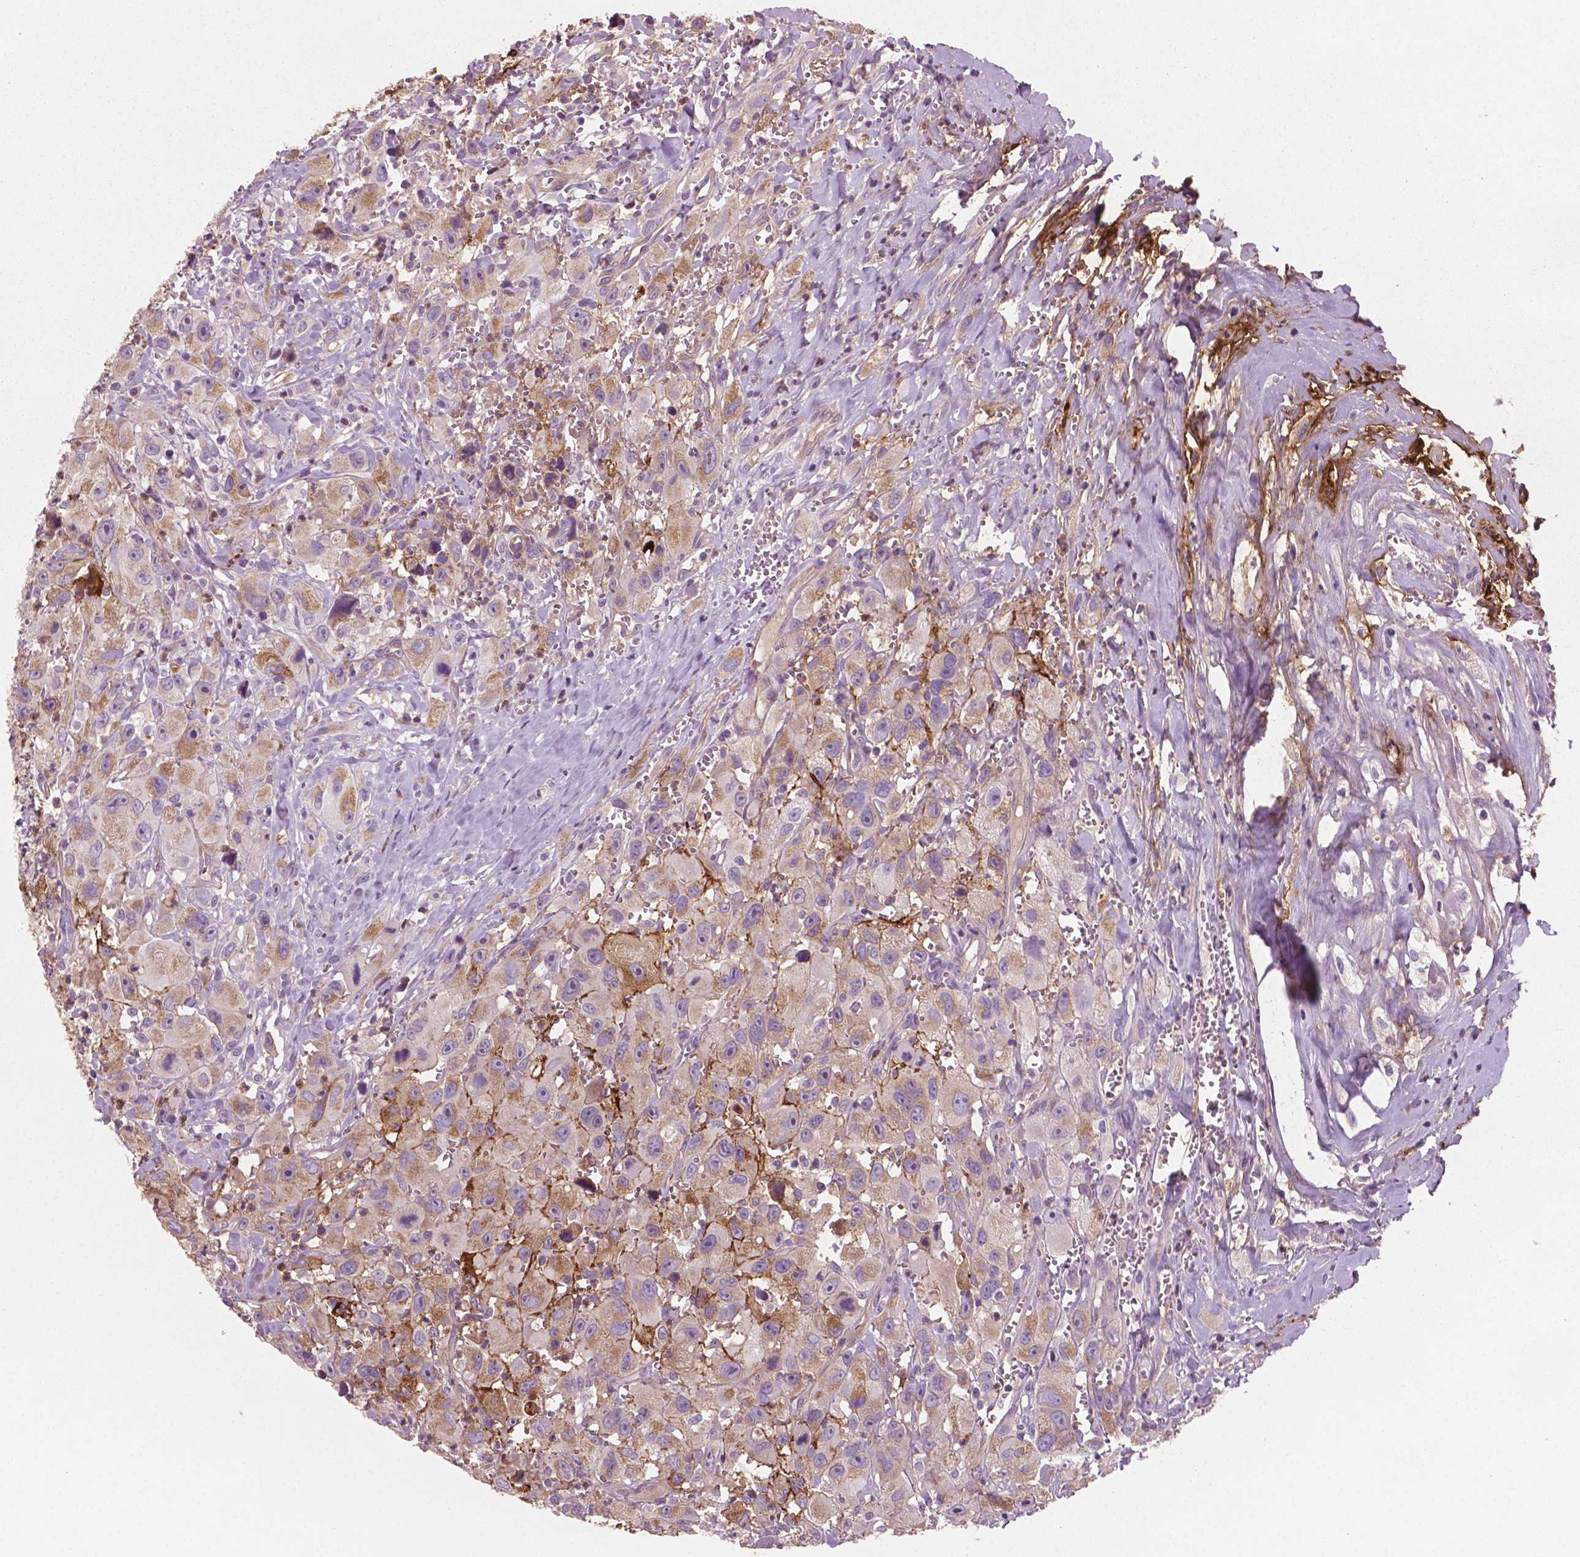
{"staining": {"intensity": "moderate", "quantity": "25%-75%", "location": "cytoplasmic/membranous"}, "tissue": "head and neck cancer", "cell_type": "Tumor cells", "image_type": "cancer", "snomed": [{"axis": "morphology", "description": "Squamous cell carcinoma, NOS"}, {"axis": "morphology", "description": "Squamous cell carcinoma, metastatic, NOS"}, {"axis": "topography", "description": "Oral tissue"}, {"axis": "topography", "description": "Head-Neck"}], "caption": "Head and neck squamous cell carcinoma was stained to show a protein in brown. There is medium levels of moderate cytoplasmic/membranous staining in about 25%-75% of tumor cells.", "gene": "PTX3", "patient": {"sex": "female", "age": 85}}